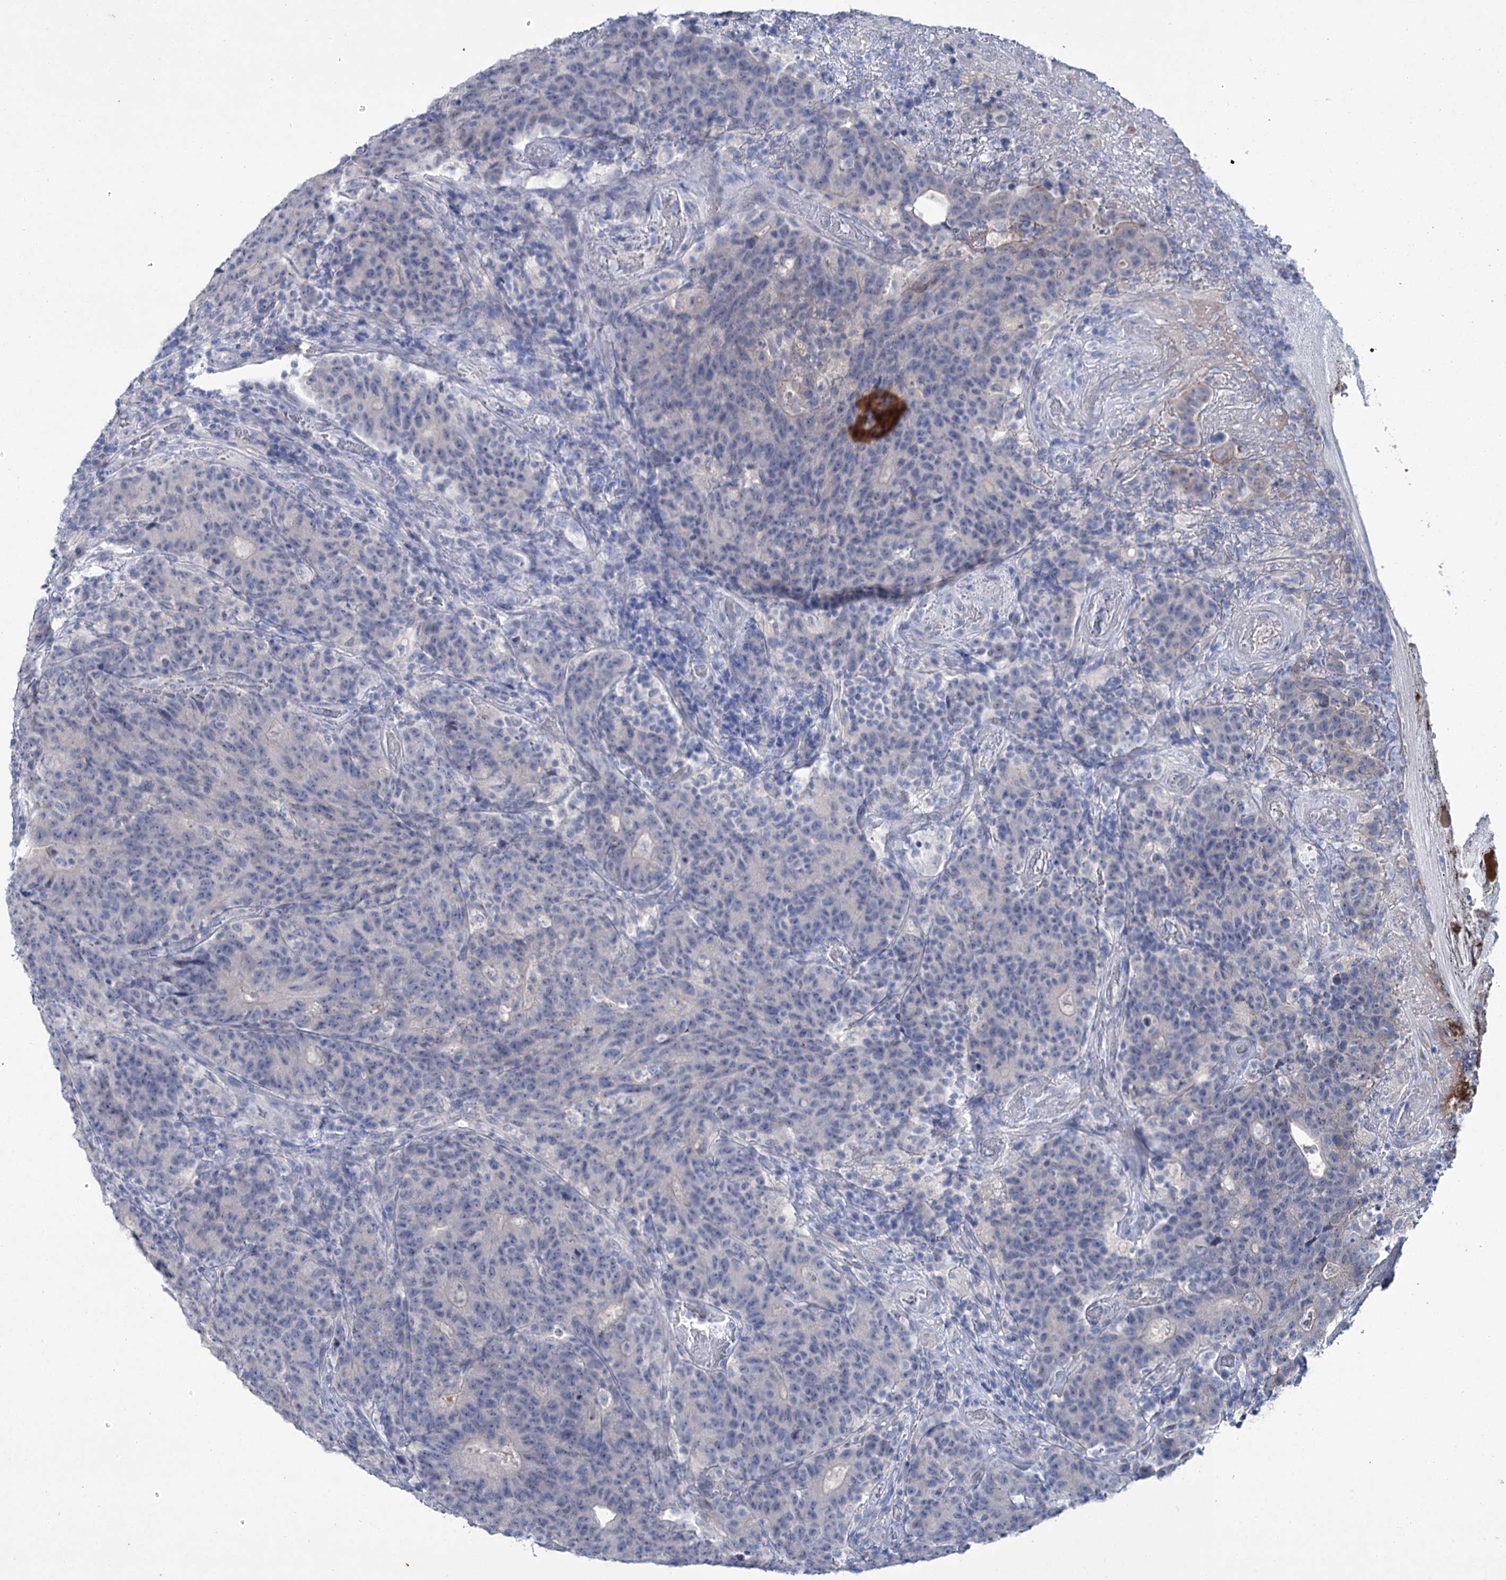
{"staining": {"intensity": "negative", "quantity": "none", "location": "none"}, "tissue": "colorectal cancer", "cell_type": "Tumor cells", "image_type": "cancer", "snomed": [{"axis": "morphology", "description": "Adenocarcinoma, NOS"}, {"axis": "topography", "description": "Colon"}], "caption": "Micrograph shows no protein positivity in tumor cells of adenocarcinoma (colorectal) tissue.", "gene": "LYZL4", "patient": {"sex": "female", "age": 75}}